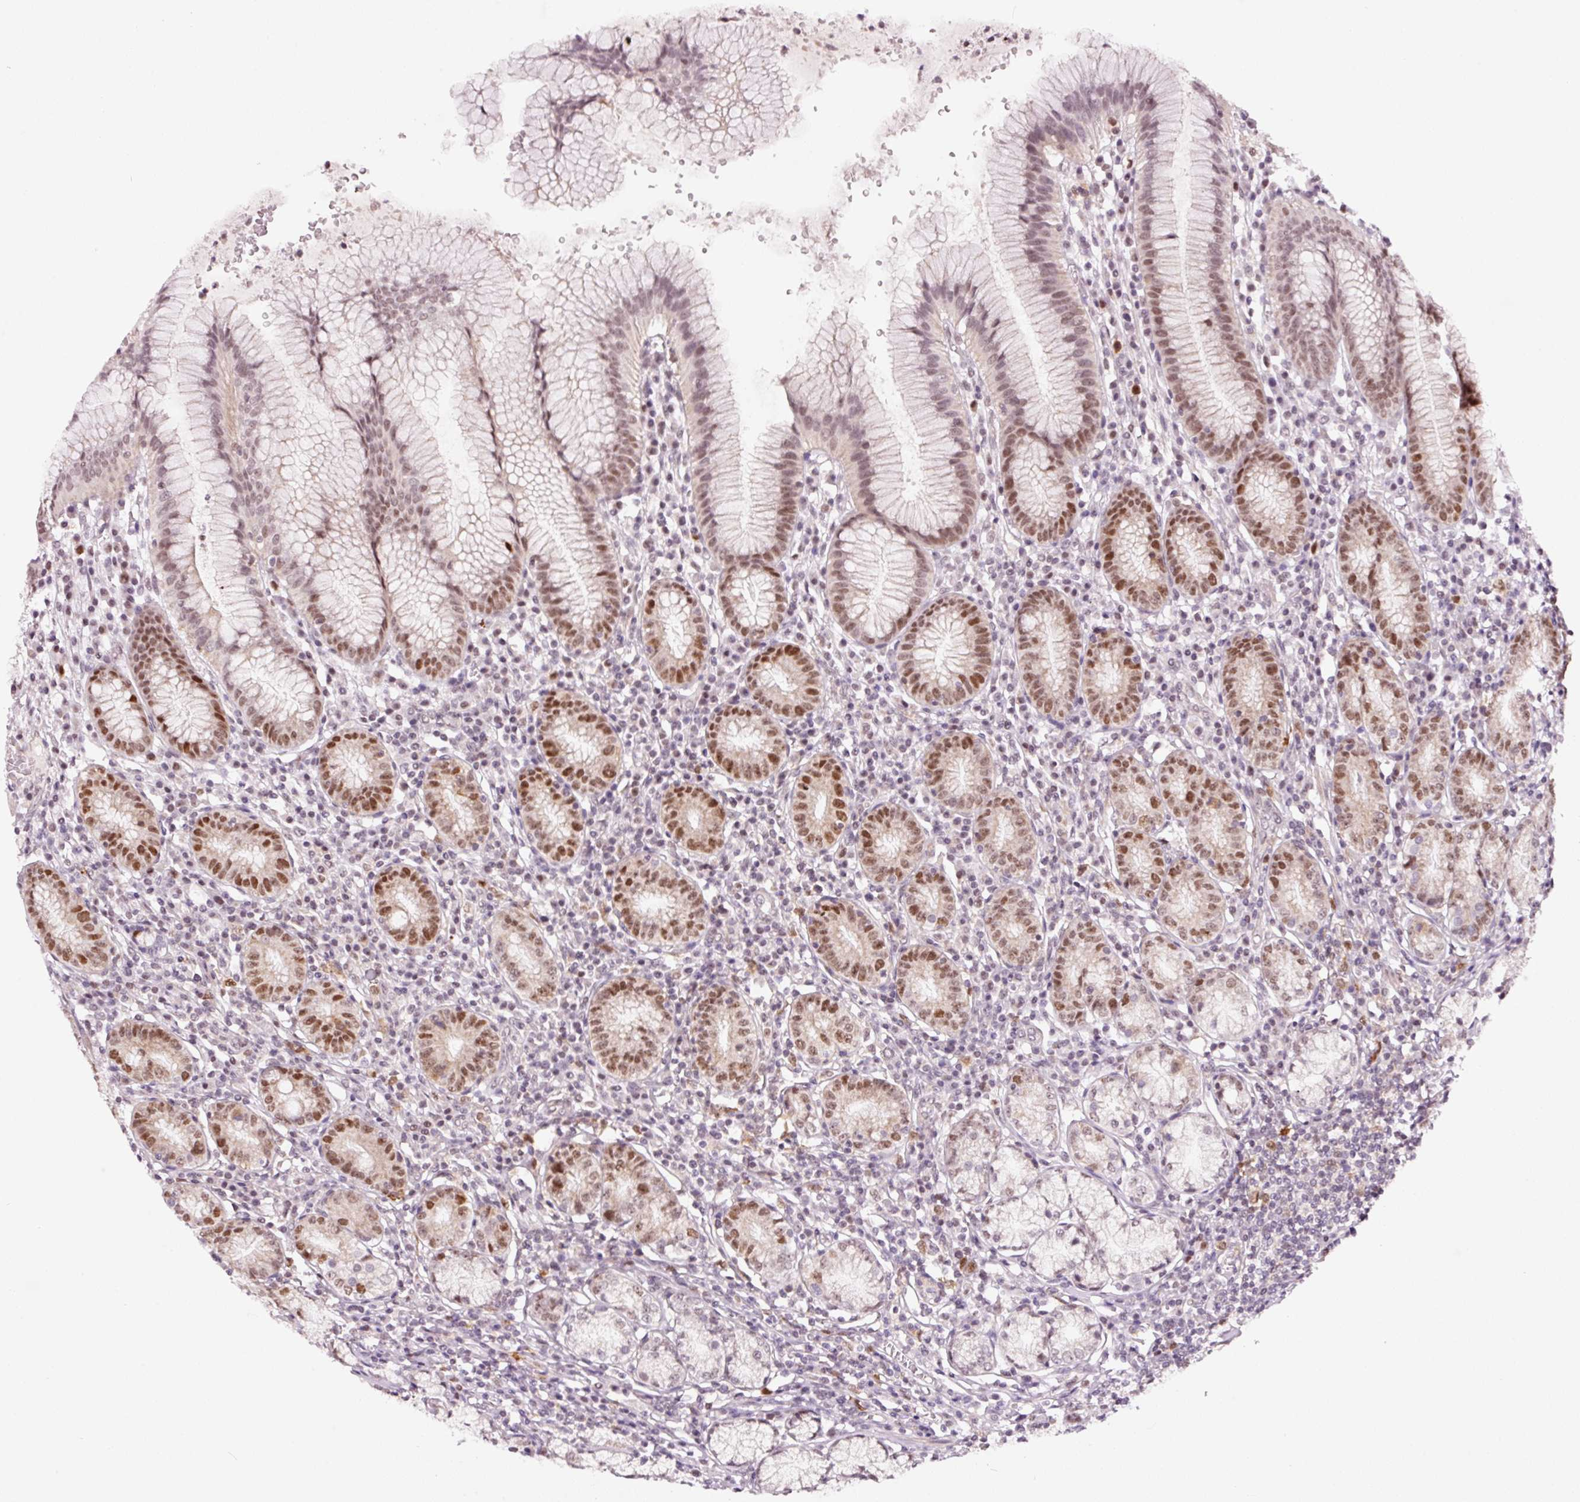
{"staining": {"intensity": "strong", "quantity": "25%-75%", "location": "nuclear"}, "tissue": "stomach", "cell_type": "Glandular cells", "image_type": "normal", "snomed": [{"axis": "morphology", "description": "Normal tissue, NOS"}, {"axis": "topography", "description": "Stomach"}], "caption": "Stomach stained with a brown dye shows strong nuclear positive expression in approximately 25%-75% of glandular cells.", "gene": "RFC4", "patient": {"sex": "male", "age": 55}}